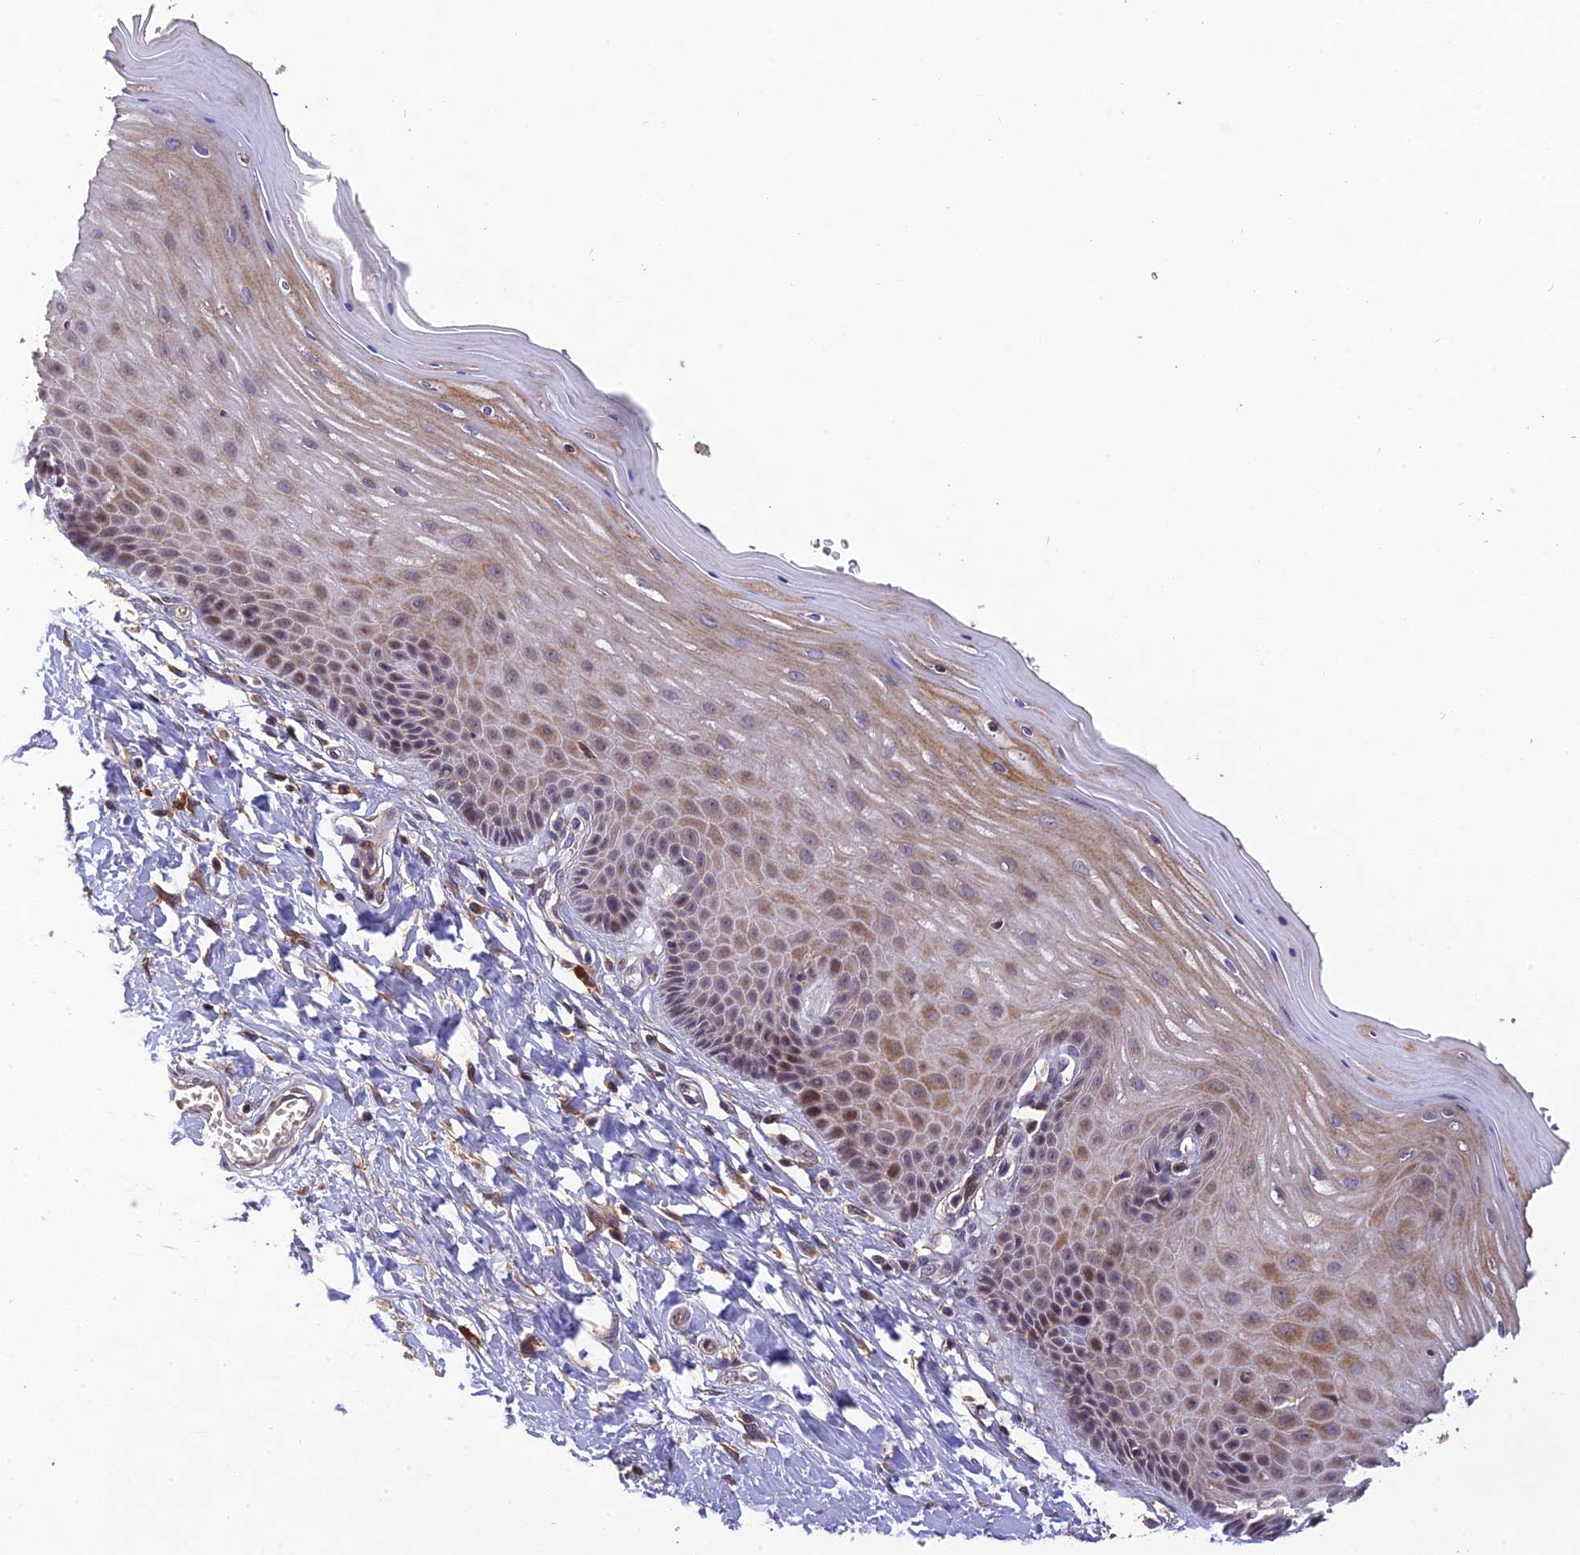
{"staining": {"intensity": "weak", "quantity": "<25%", "location": "cytoplasmic/membranous"}, "tissue": "cervix", "cell_type": "Glandular cells", "image_type": "normal", "snomed": [{"axis": "morphology", "description": "Normal tissue, NOS"}, {"axis": "topography", "description": "Cervix"}], "caption": "Photomicrograph shows no significant protein staining in glandular cells of normal cervix.", "gene": "DENND5B", "patient": {"sex": "female", "age": 55}}